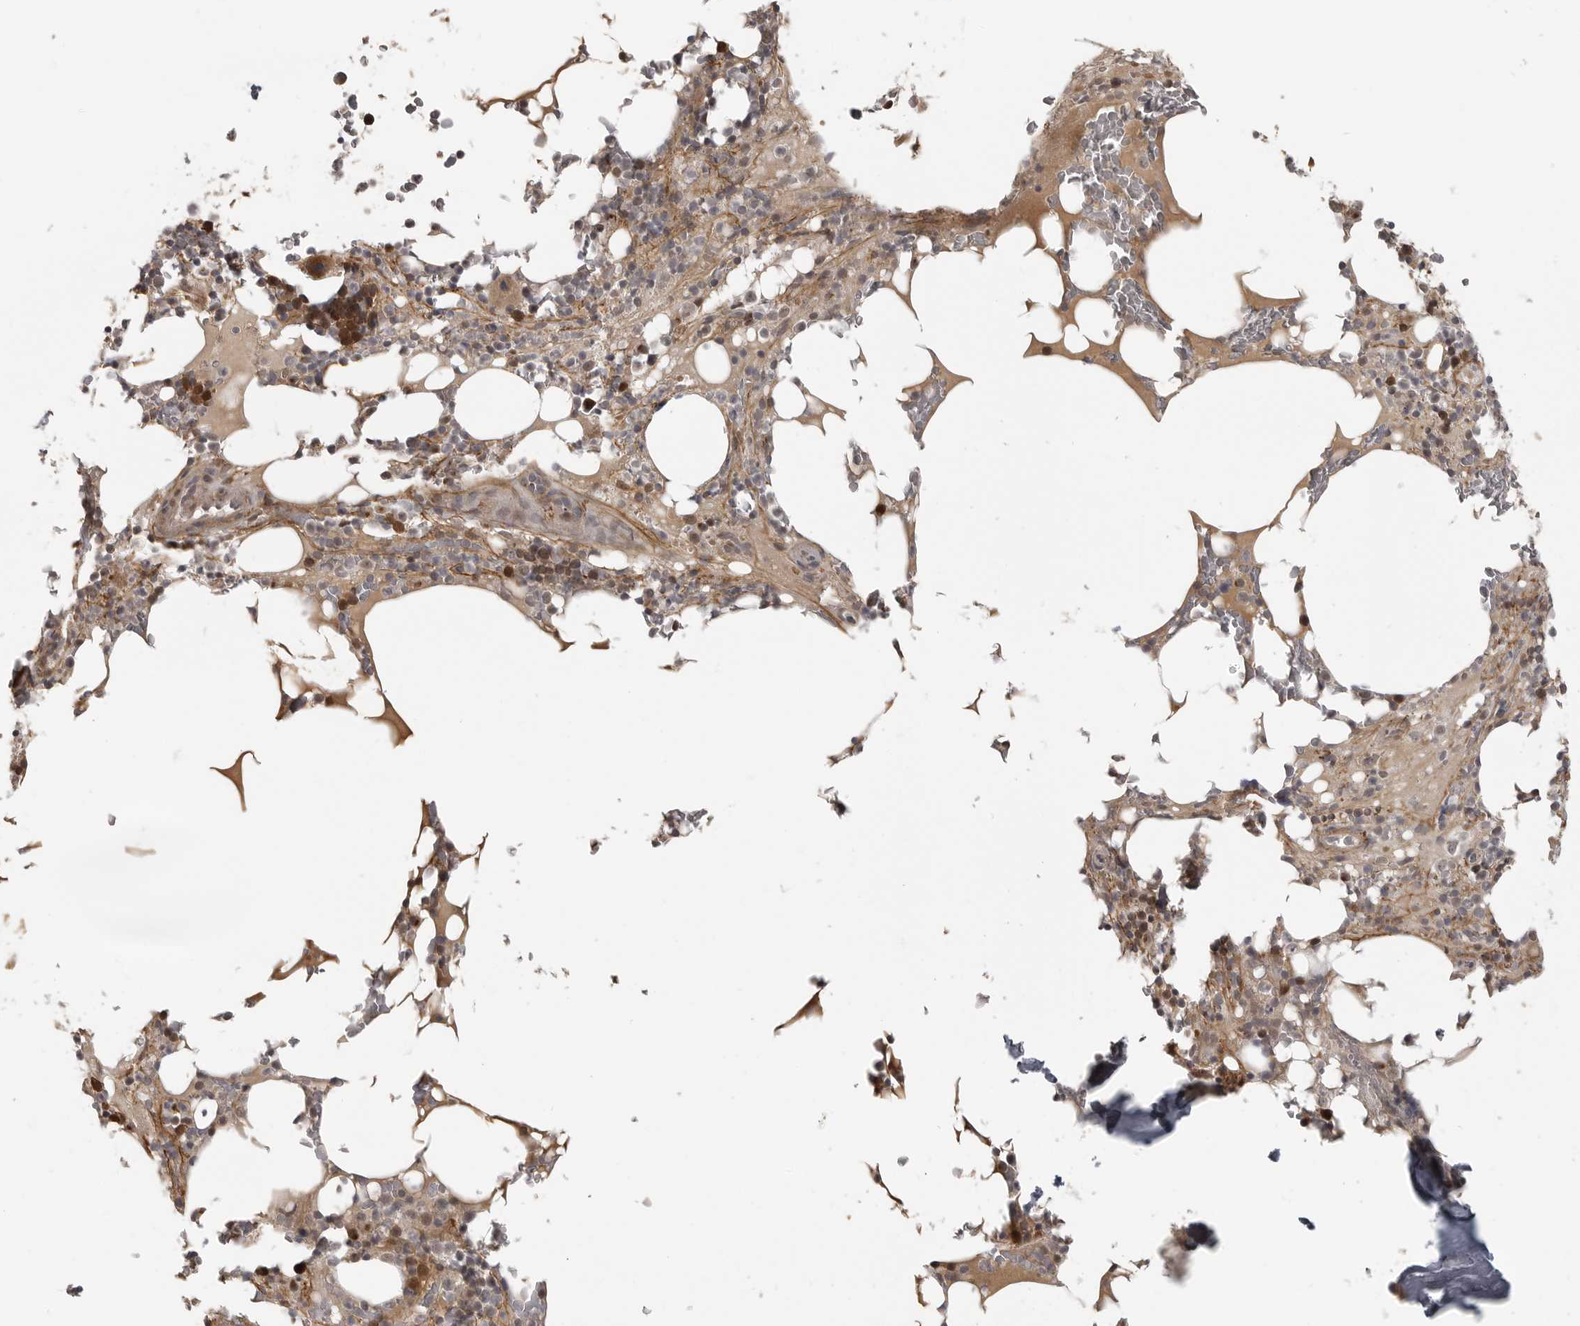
{"staining": {"intensity": "moderate", "quantity": "<25%", "location": "cytoplasmic/membranous,nuclear"}, "tissue": "bone marrow", "cell_type": "Hematopoietic cells", "image_type": "normal", "snomed": [{"axis": "morphology", "description": "Normal tissue, NOS"}, {"axis": "topography", "description": "Bone marrow"}], "caption": "Immunohistochemistry (IHC) micrograph of unremarkable bone marrow stained for a protein (brown), which shows low levels of moderate cytoplasmic/membranous,nuclear expression in about <25% of hematopoietic cells.", "gene": "UROD", "patient": {"sex": "male", "age": 58}}